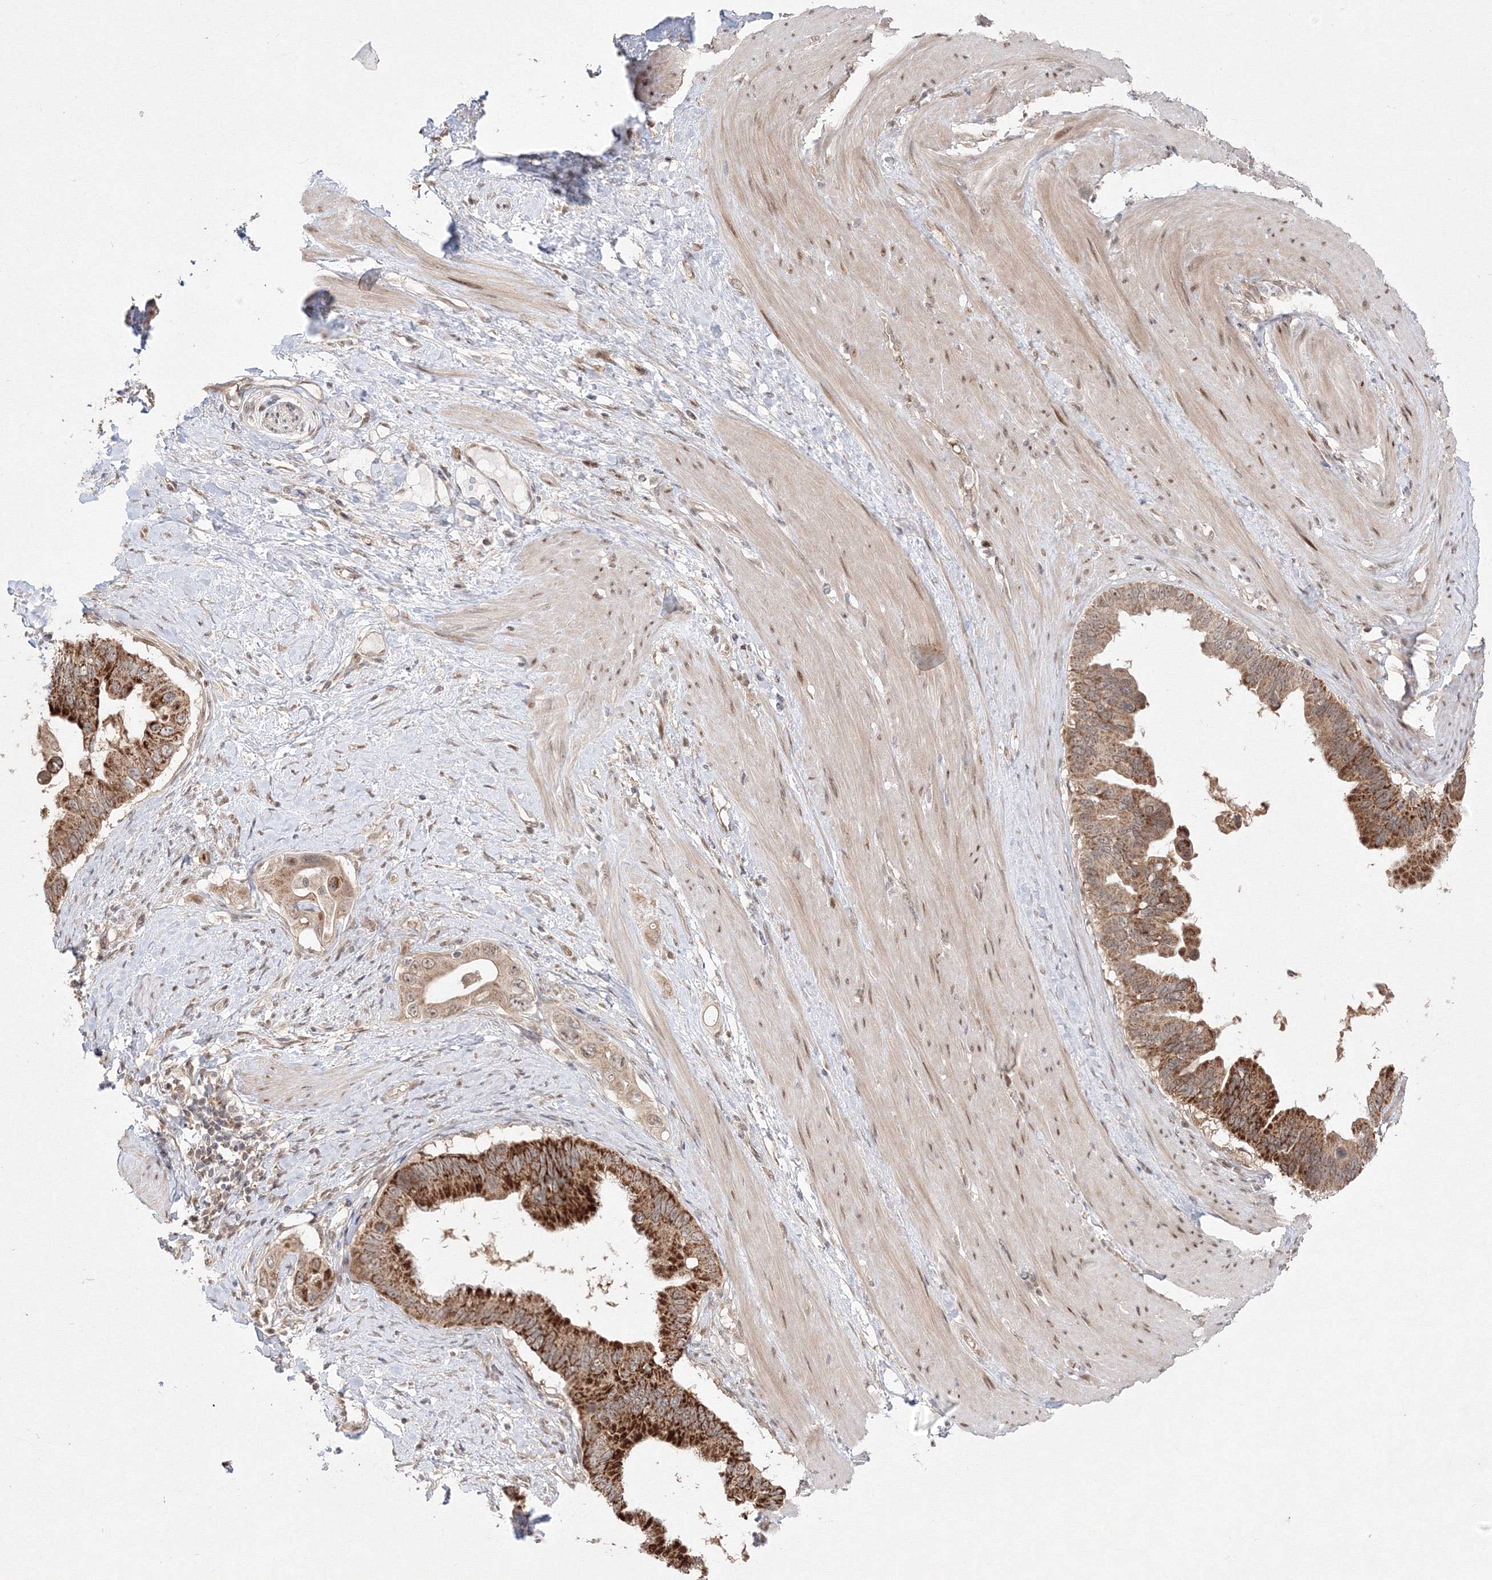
{"staining": {"intensity": "strong", "quantity": ">75%", "location": "cytoplasmic/membranous"}, "tissue": "pancreatic cancer", "cell_type": "Tumor cells", "image_type": "cancer", "snomed": [{"axis": "morphology", "description": "Adenocarcinoma, NOS"}, {"axis": "topography", "description": "Pancreas"}], "caption": "The immunohistochemical stain highlights strong cytoplasmic/membranous expression in tumor cells of pancreatic cancer tissue.", "gene": "COPS4", "patient": {"sex": "female", "age": 56}}